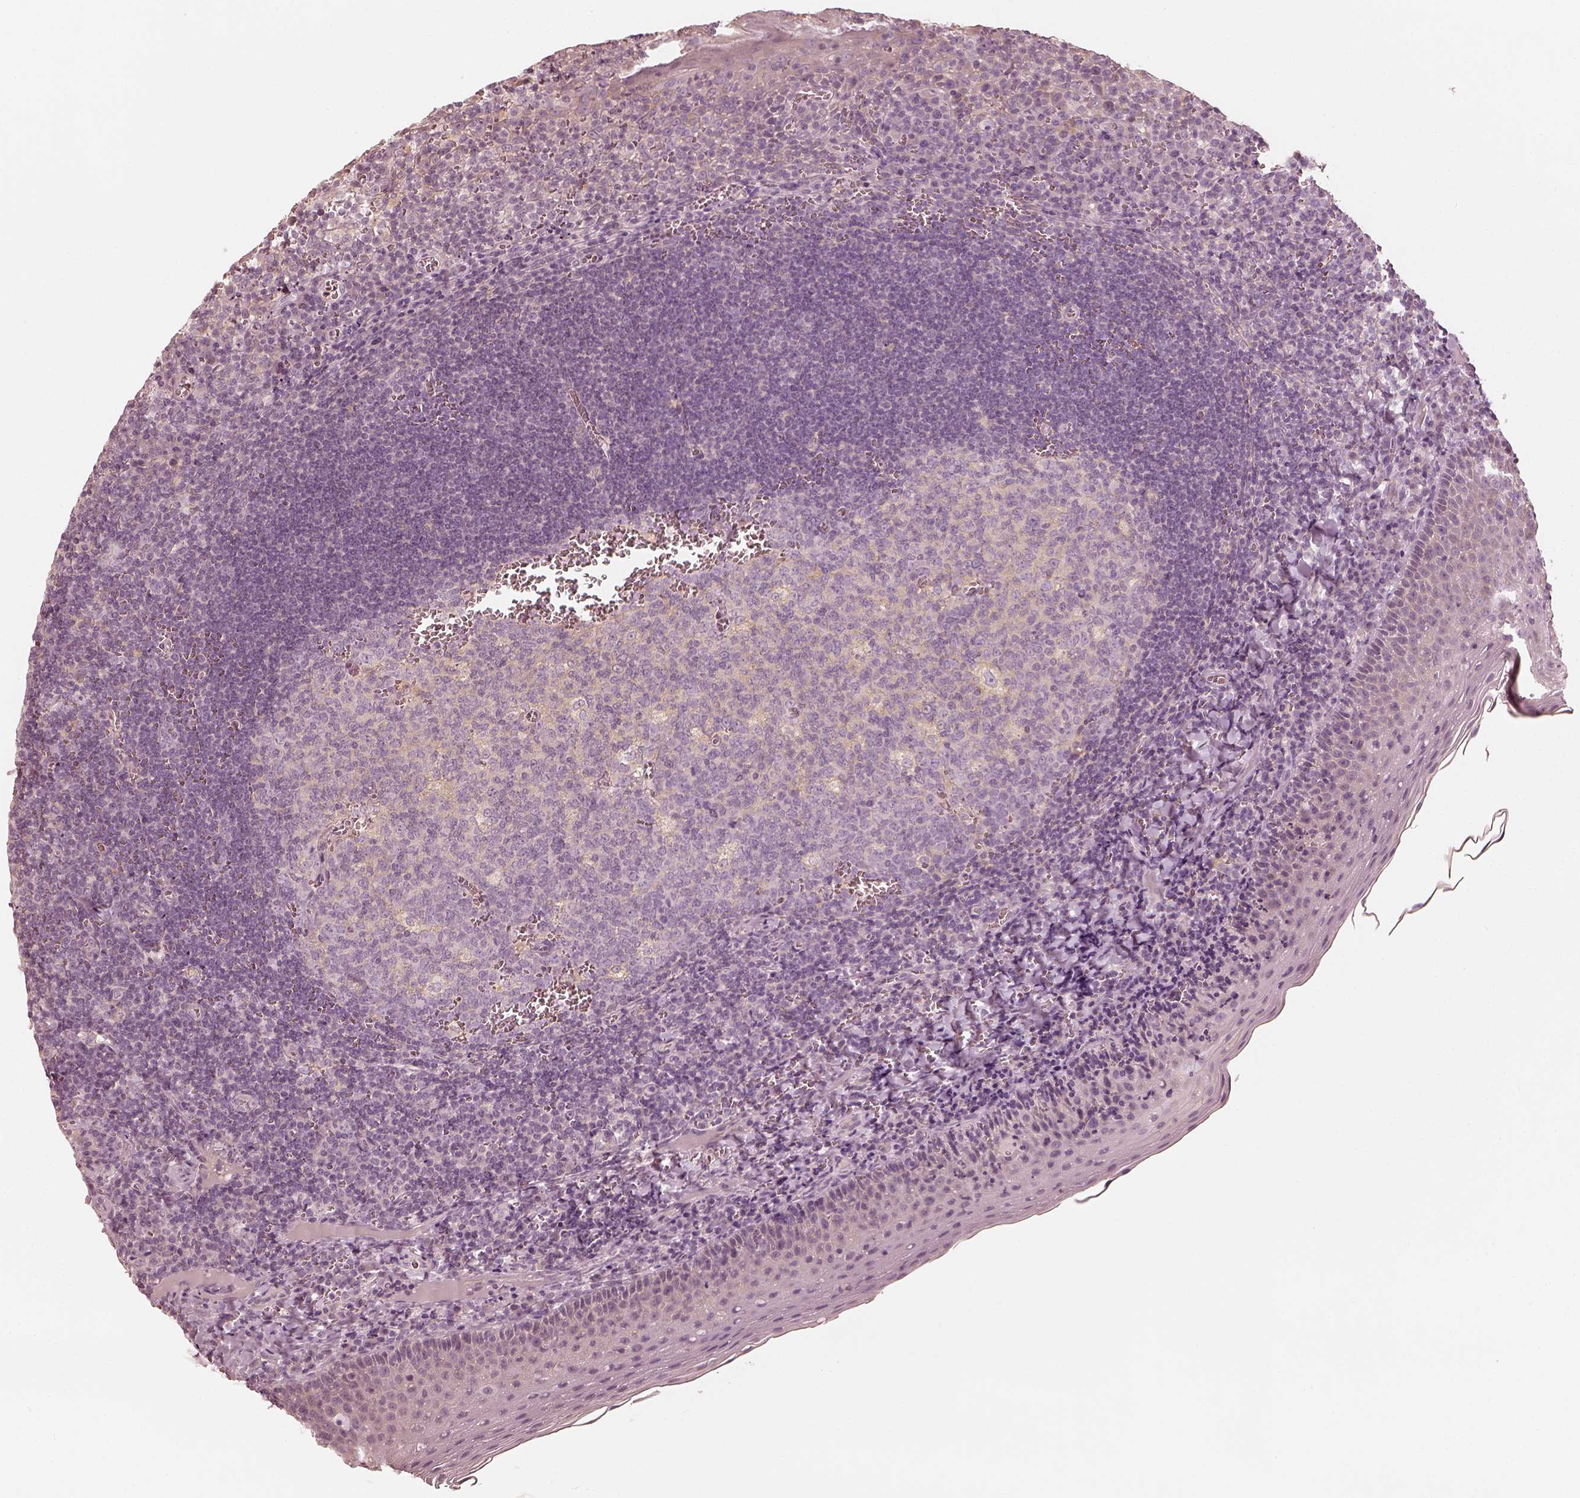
{"staining": {"intensity": "weak", "quantity": "<25%", "location": "cytoplasmic/membranous"}, "tissue": "tonsil", "cell_type": "Germinal center cells", "image_type": "normal", "snomed": [{"axis": "morphology", "description": "Normal tissue, NOS"}, {"axis": "morphology", "description": "Inflammation, NOS"}, {"axis": "topography", "description": "Tonsil"}], "caption": "This is a micrograph of immunohistochemistry staining of unremarkable tonsil, which shows no positivity in germinal center cells. (DAB immunohistochemistry, high magnification).", "gene": "FMNL2", "patient": {"sex": "female", "age": 31}}